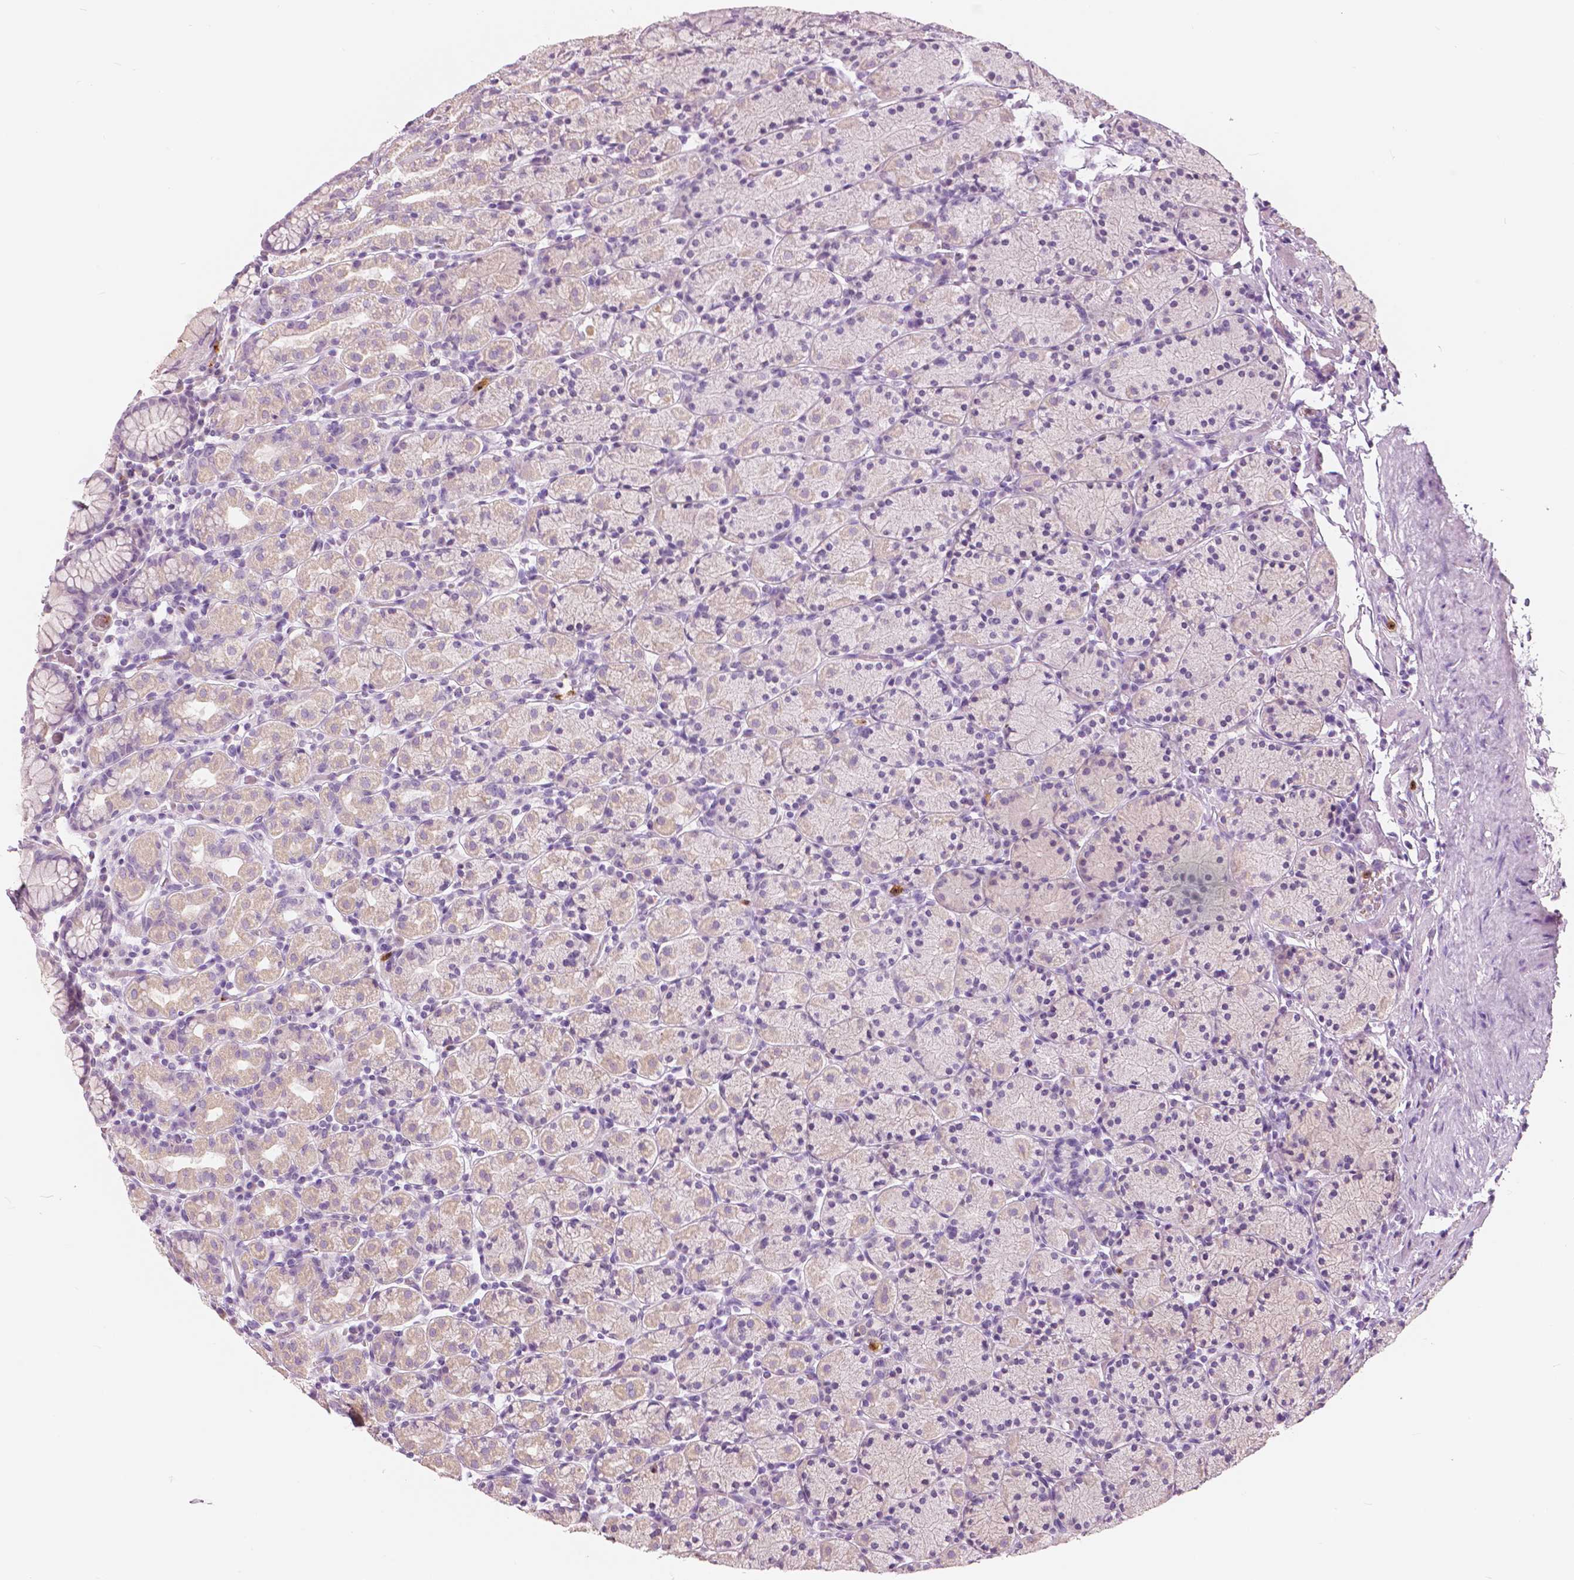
{"staining": {"intensity": "weak", "quantity": "<25%", "location": "cytoplasmic/membranous"}, "tissue": "stomach", "cell_type": "Glandular cells", "image_type": "normal", "snomed": [{"axis": "morphology", "description": "Normal tissue, NOS"}, {"axis": "topography", "description": "Stomach, upper"}, {"axis": "topography", "description": "Stomach"}], "caption": "DAB (3,3'-diaminobenzidine) immunohistochemical staining of benign human stomach displays no significant positivity in glandular cells.", "gene": "CXCR2", "patient": {"sex": "male", "age": 62}}